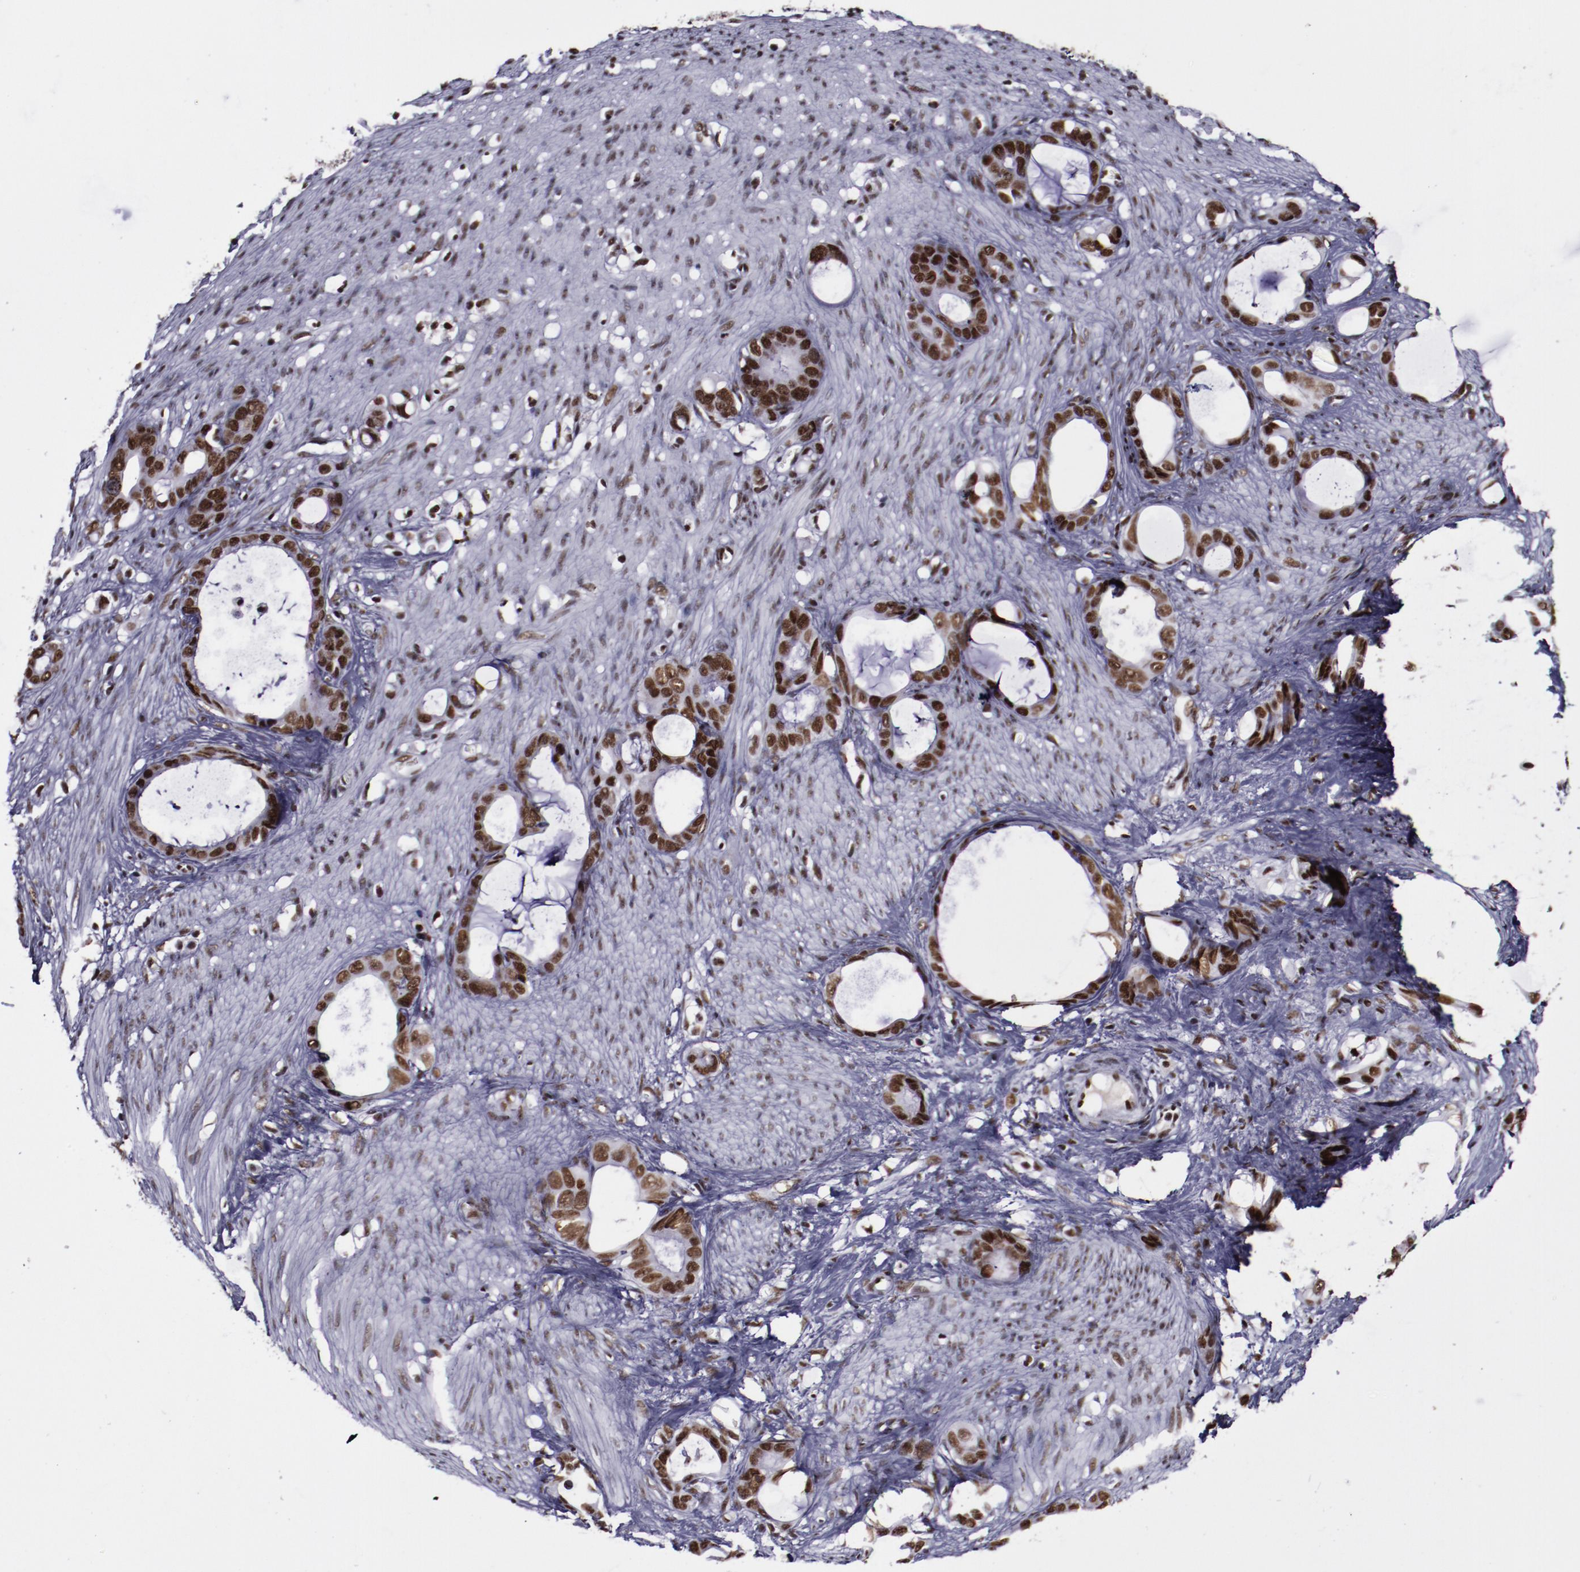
{"staining": {"intensity": "strong", "quantity": ">75%", "location": "nuclear"}, "tissue": "stomach cancer", "cell_type": "Tumor cells", "image_type": "cancer", "snomed": [{"axis": "morphology", "description": "Adenocarcinoma, NOS"}, {"axis": "topography", "description": "Stomach"}], "caption": "The image exhibits staining of stomach cancer (adenocarcinoma), revealing strong nuclear protein expression (brown color) within tumor cells.", "gene": "ERH", "patient": {"sex": "female", "age": 75}}